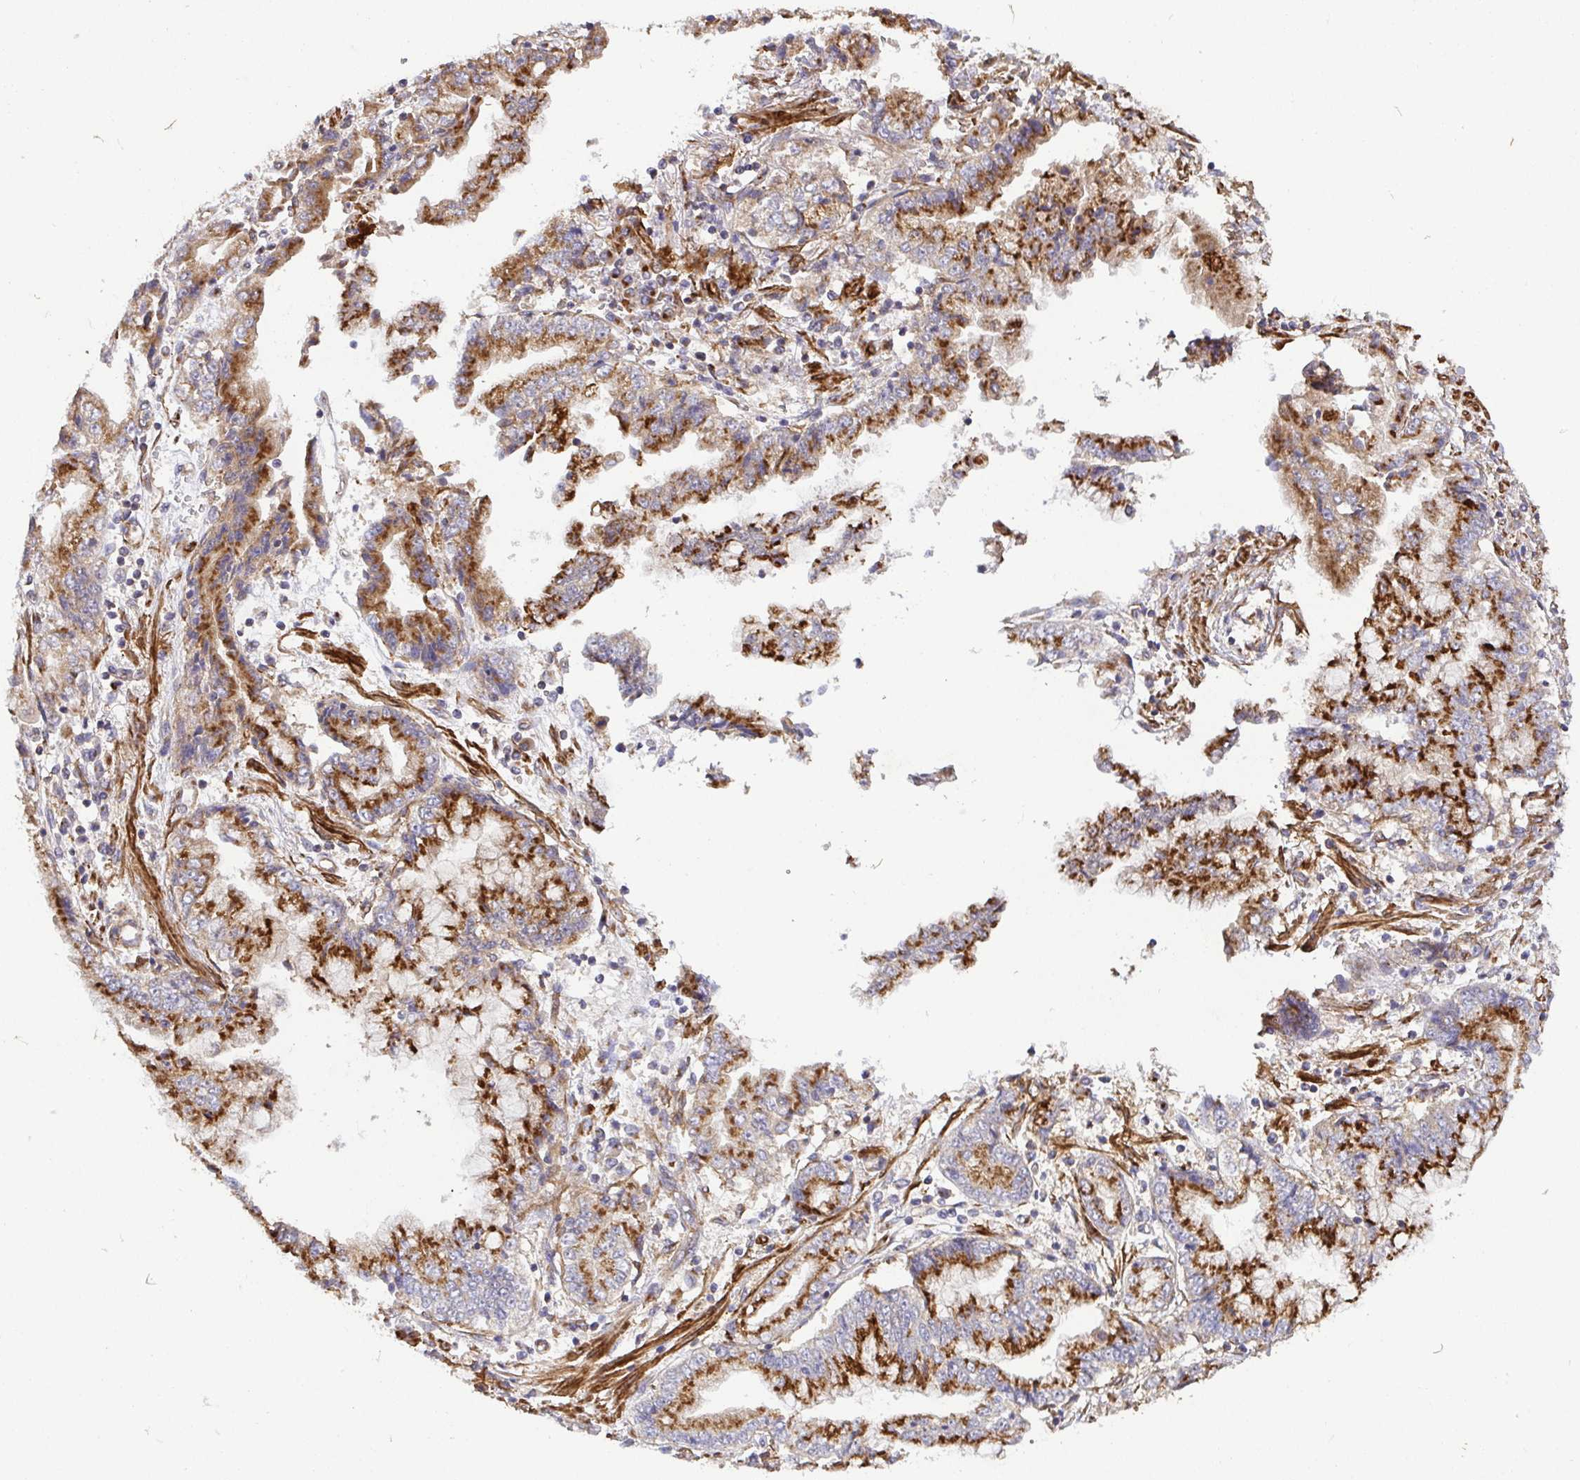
{"staining": {"intensity": "strong", "quantity": ">75%", "location": "cytoplasmic/membranous"}, "tissue": "stomach cancer", "cell_type": "Tumor cells", "image_type": "cancer", "snomed": [{"axis": "morphology", "description": "Adenocarcinoma, NOS"}, {"axis": "topography", "description": "Stomach, upper"}], "caption": "Immunohistochemistry (IHC) photomicrograph of neoplastic tissue: stomach adenocarcinoma stained using immunohistochemistry demonstrates high levels of strong protein expression localized specifically in the cytoplasmic/membranous of tumor cells, appearing as a cytoplasmic/membranous brown color.", "gene": "TM9SF4", "patient": {"sex": "female", "age": 74}}